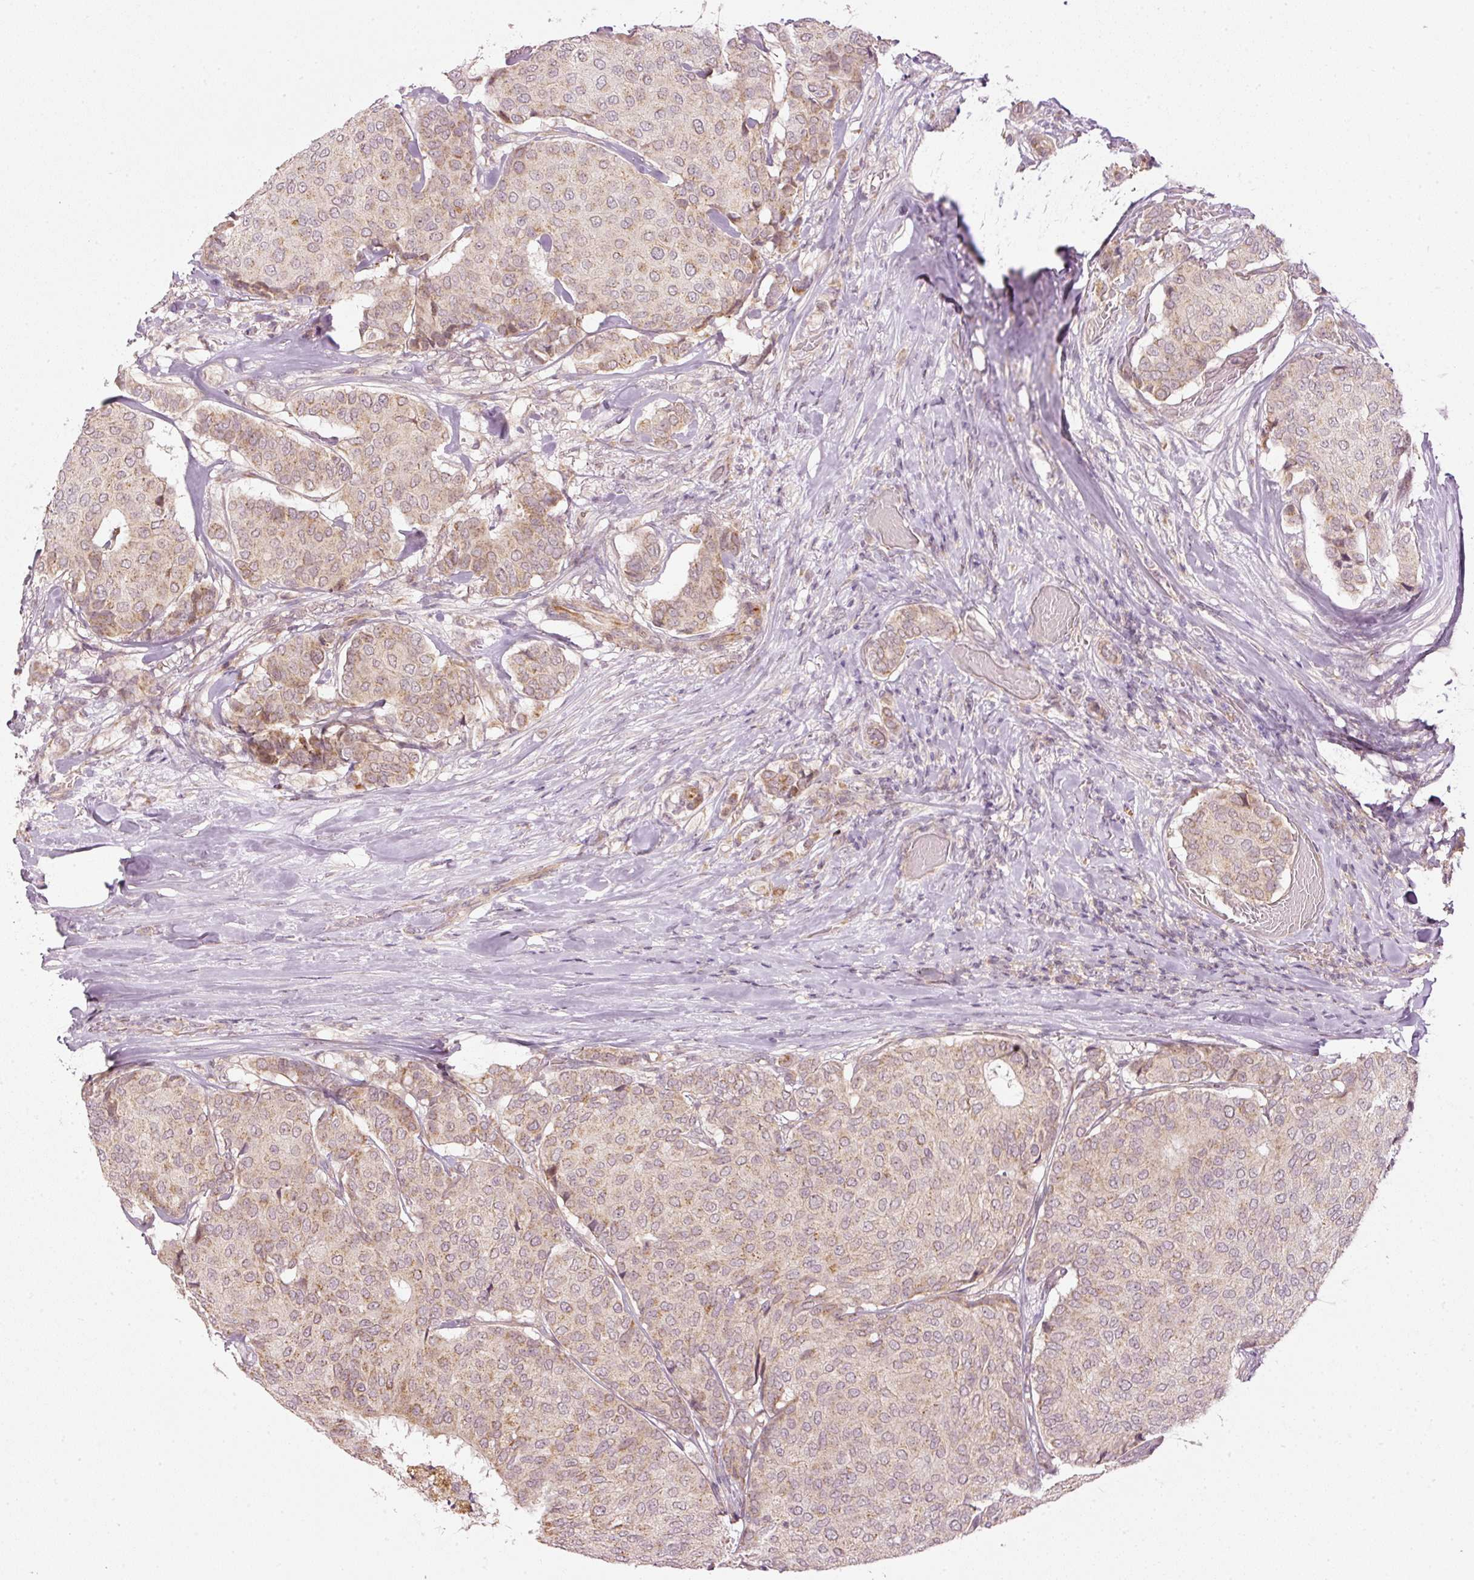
{"staining": {"intensity": "weak", "quantity": "25%-75%", "location": "cytoplasmic/membranous"}, "tissue": "breast cancer", "cell_type": "Tumor cells", "image_type": "cancer", "snomed": [{"axis": "morphology", "description": "Duct carcinoma"}, {"axis": "topography", "description": "Breast"}], "caption": "Breast intraductal carcinoma tissue demonstrates weak cytoplasmic/membranous positivity in approximately 25%-75% of tumor cells (Stains: DAB in brown, nuclei in blue, Microscopy: brightfield microscopy at high magnification).", "gene": "CDC20B", "patient": {"sex": "female", "age": 75}}